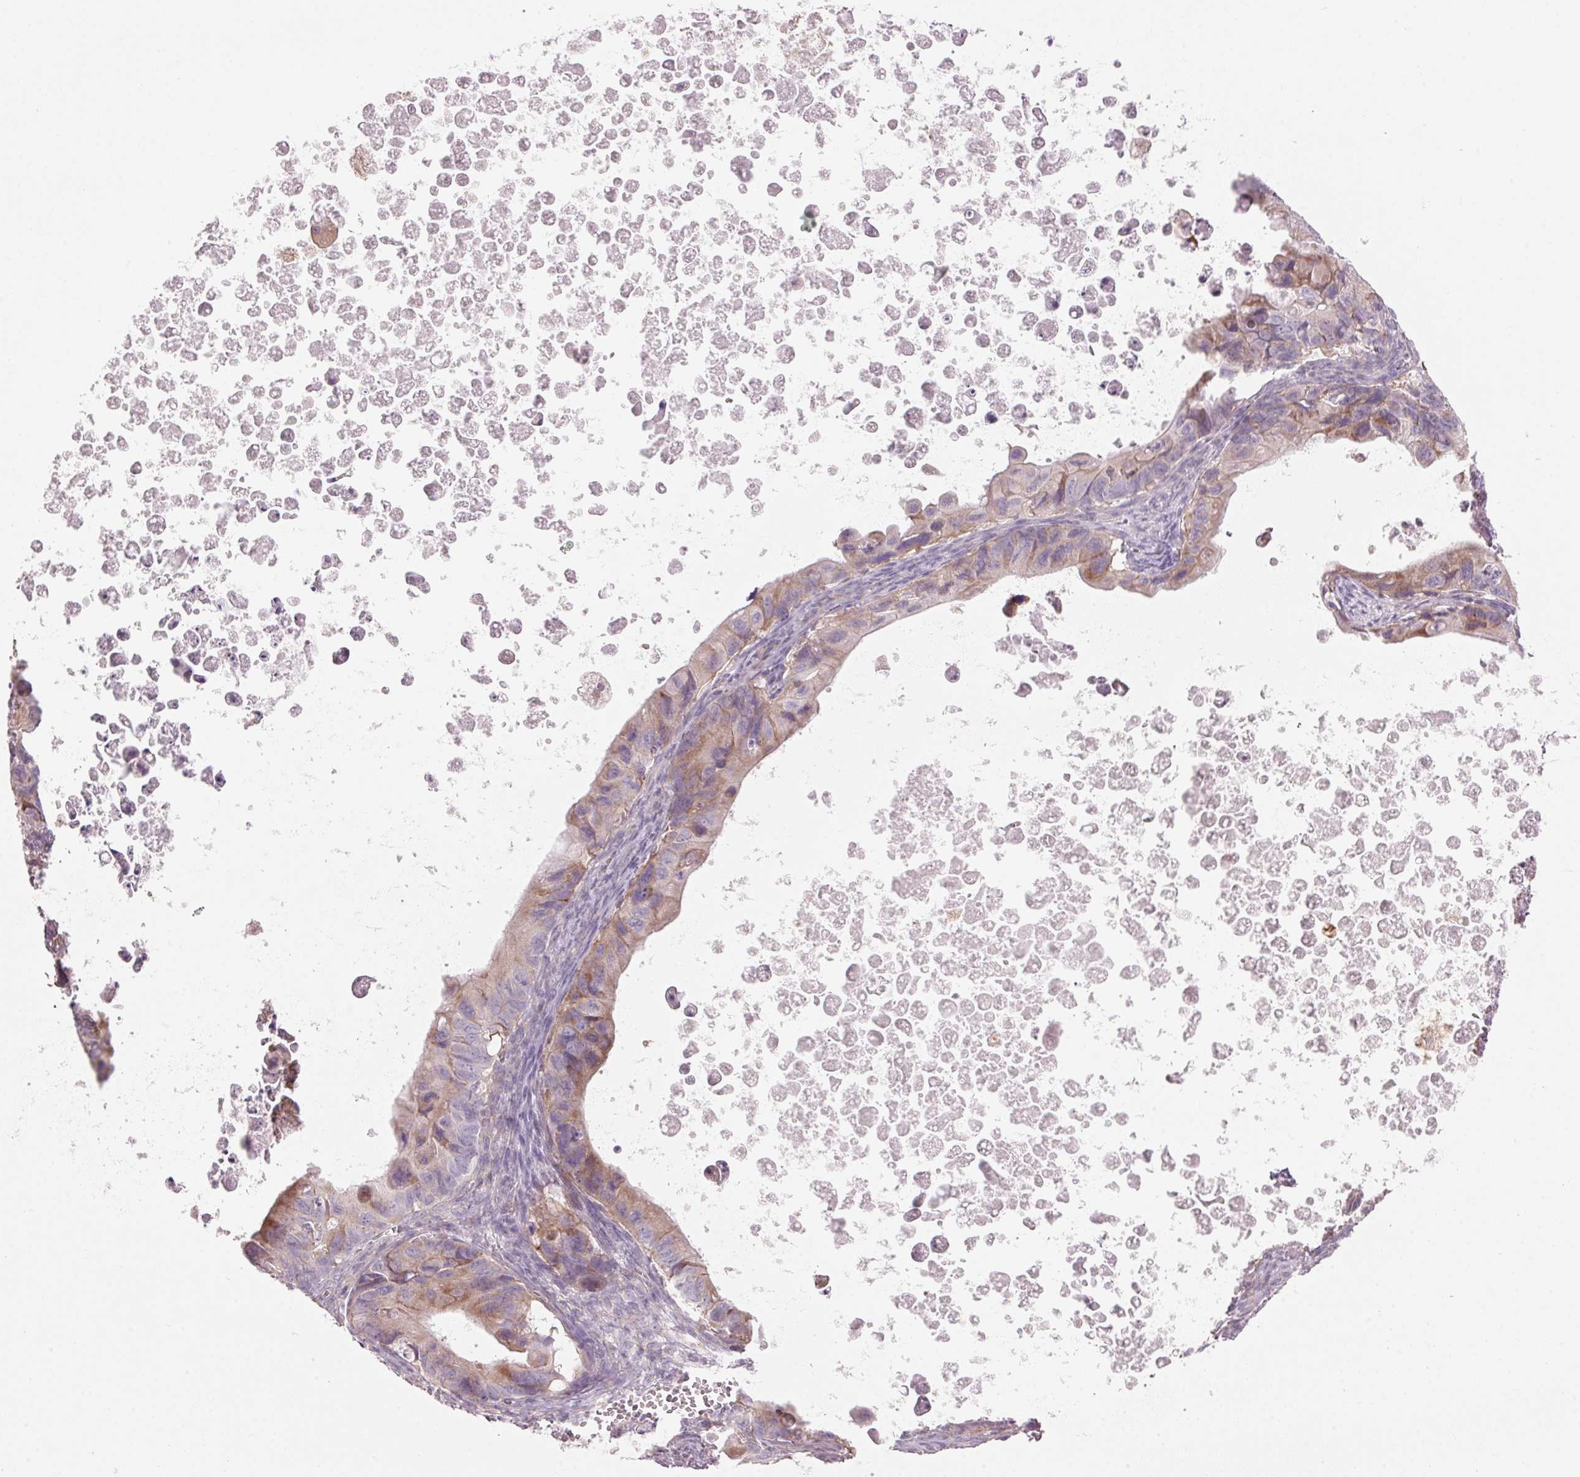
{"staining": {"intensity": "weak", "quantity": ">75%", "location": "cytoplasmic/membranous"}, "tissue": "ovarian cancer", "cell_type": "Tumor cells", "image_type": "cancer", "snomed": [{"axis": "morphology", "description": "Cystadenocarcinoma, mucinous, NOS"}, {"axis": "topography", "description": "Ovary"}], "caption": "Immunohistochemistry (IHC) photomicrograph of ovarian mucinous cystadenocarcinoma stained for a protein (brown), which displays low levels of weak cytoplasmic/membranous expression in approximately >75% of tumor cells.", "gene": "GNMT", "patient": {"sex": "female", "age": 64}}